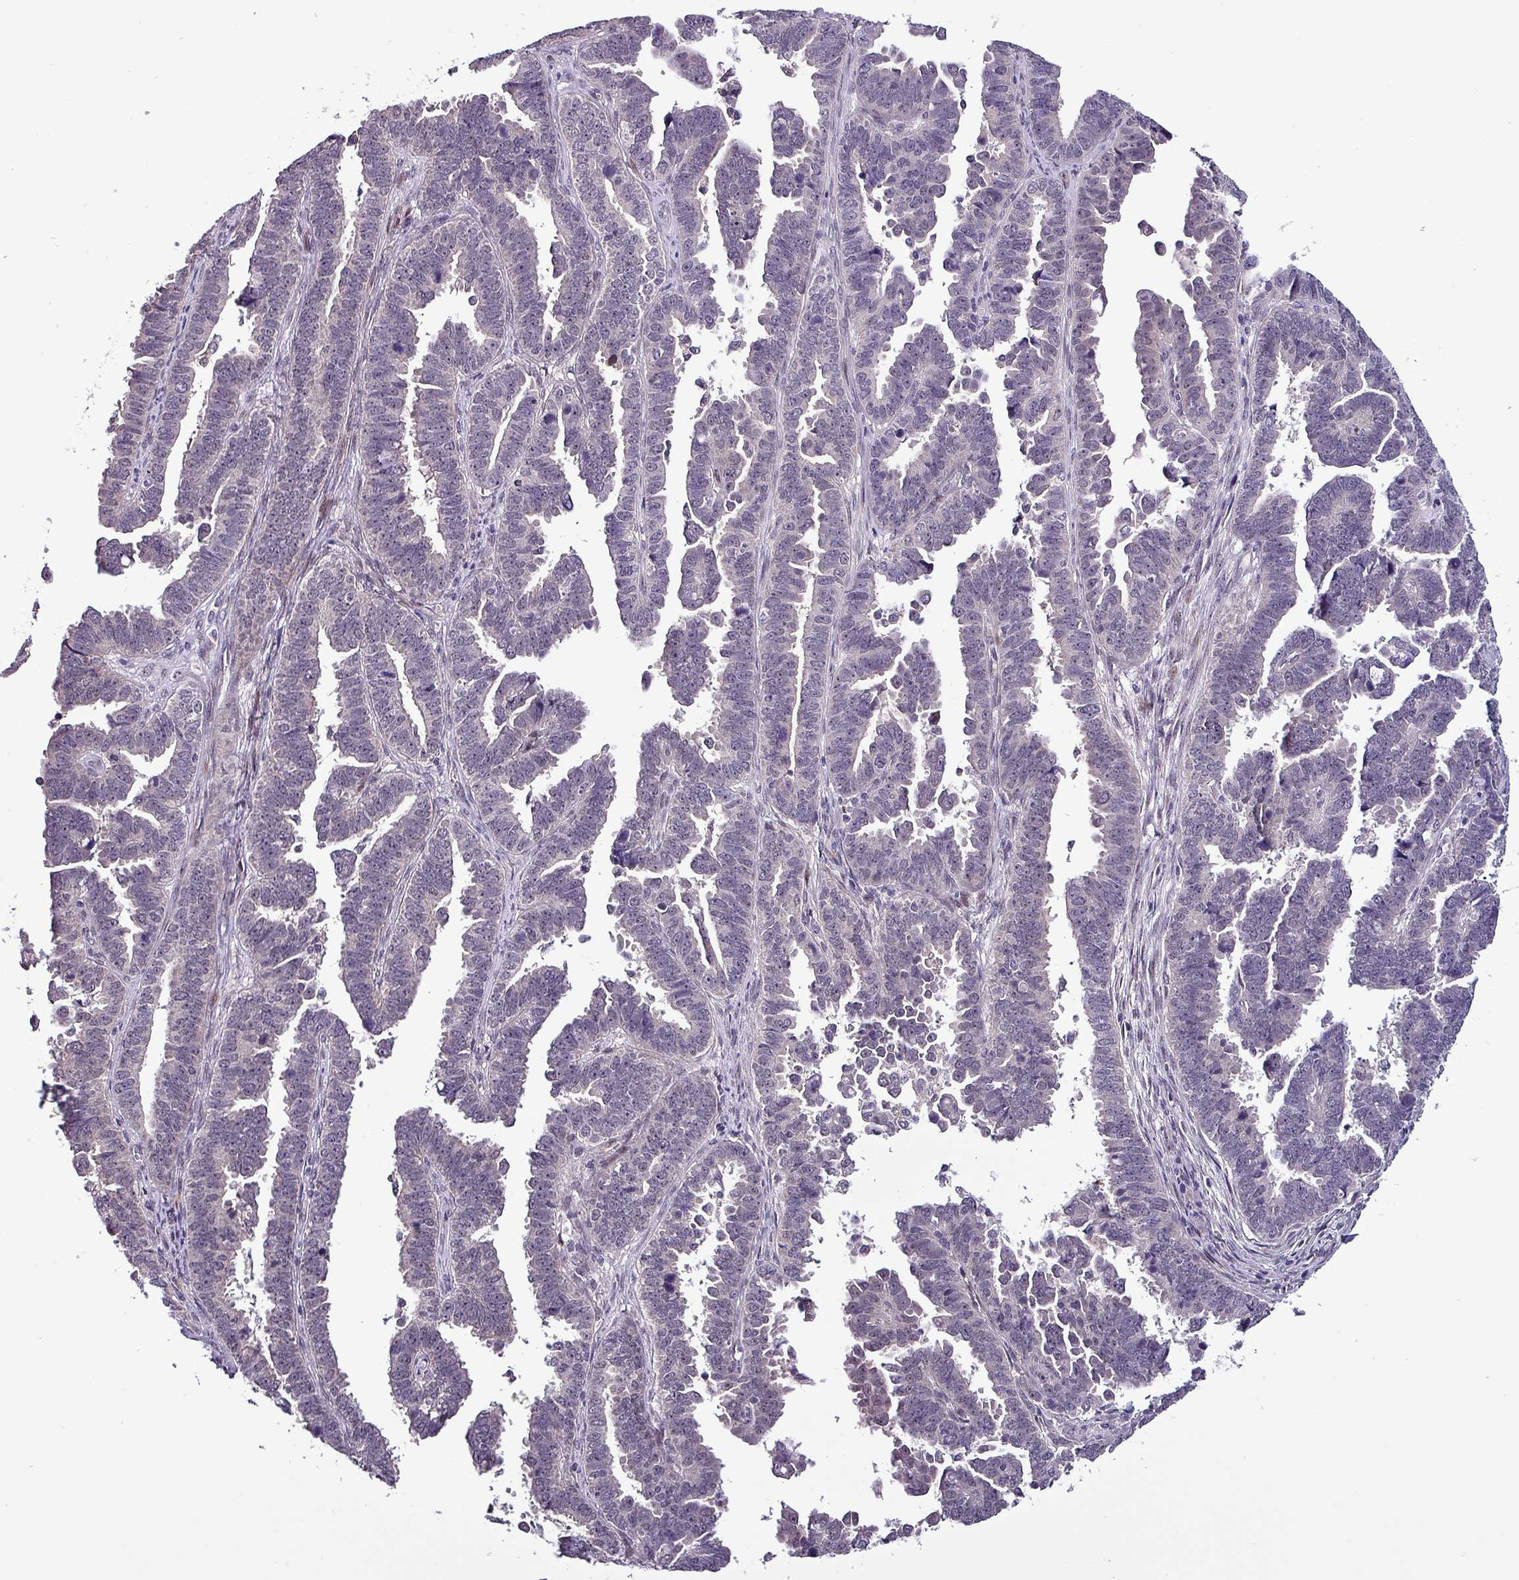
{"staining": {"intensity": "negative", "quantity": "none", "location": "none"}, "tissue": "endometrial cancer", "cell_type": "Tumor cells", "image_type": "cancer", "snomed": [{"axis": "morphology", "description": "Adenocarcinoma, NOS"}, {"axis": "topography", "description": "Endometrium"}], "caption": "DAB immunohistochemical staining of adenocarcinoma (endometrial) exhibits no significant positivity in tumor cells.", "gene": "GRAPL", "patient": {"sex": "female", "age": 75}}